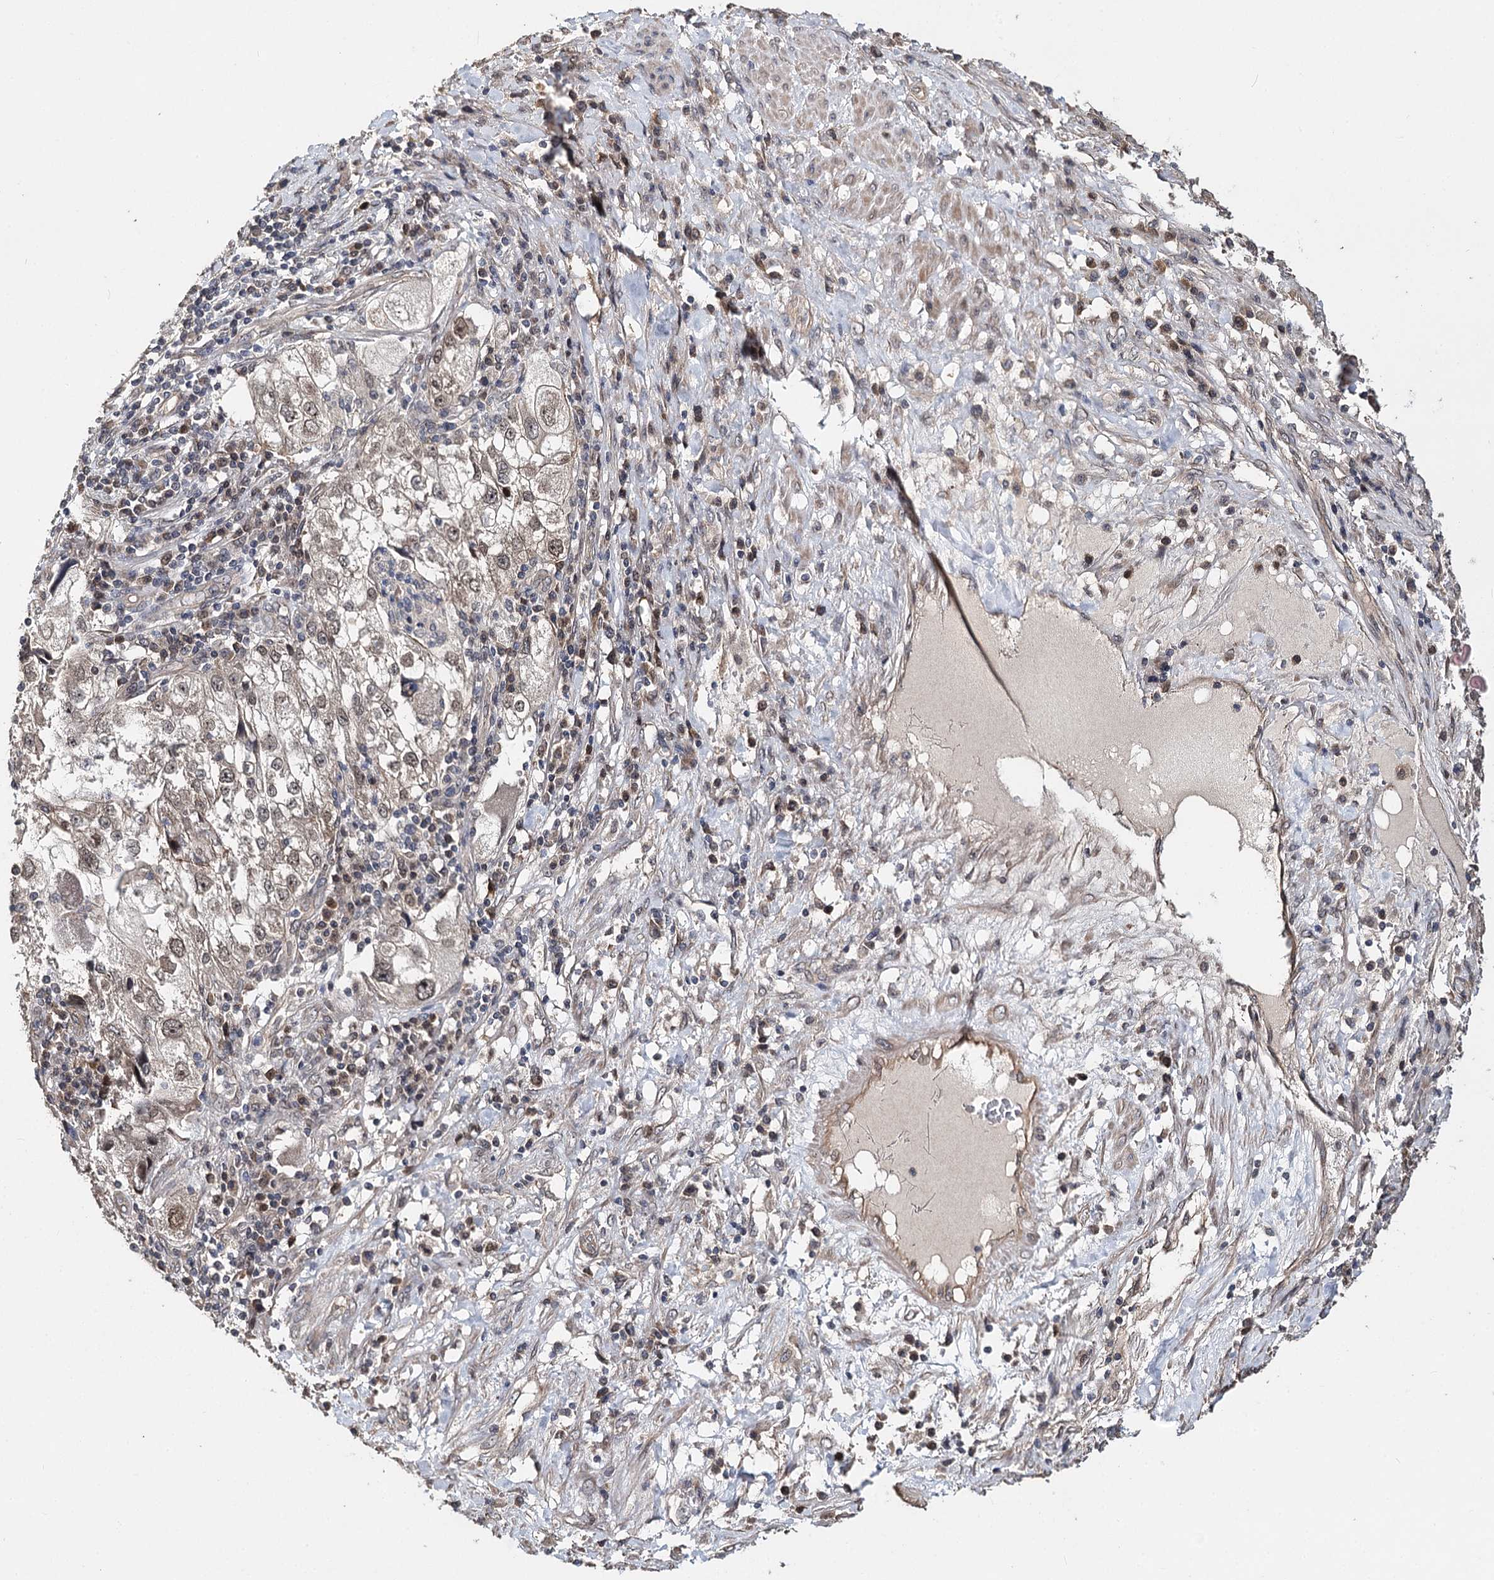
{"staining": {"intensity": "weak", "quantity": "<25%", "location": "nuclear"}, "tissue": "endometrial cancer", "cell_type": "Tumor cells", "image_type": "cancer", "snomed": [{"axis": "morphology", "description": "Adenocarcinoma, NOS"}, {"axis": "topography", "description": "Endometrium"}], "caption": "This is an immunohistochemistry (IHC) image of human endometrial adenocarcinoma. There is no expression in tumor cells.", "gene": "NOPCHAP1", "patient": {"sex": "female", "age": 49}}